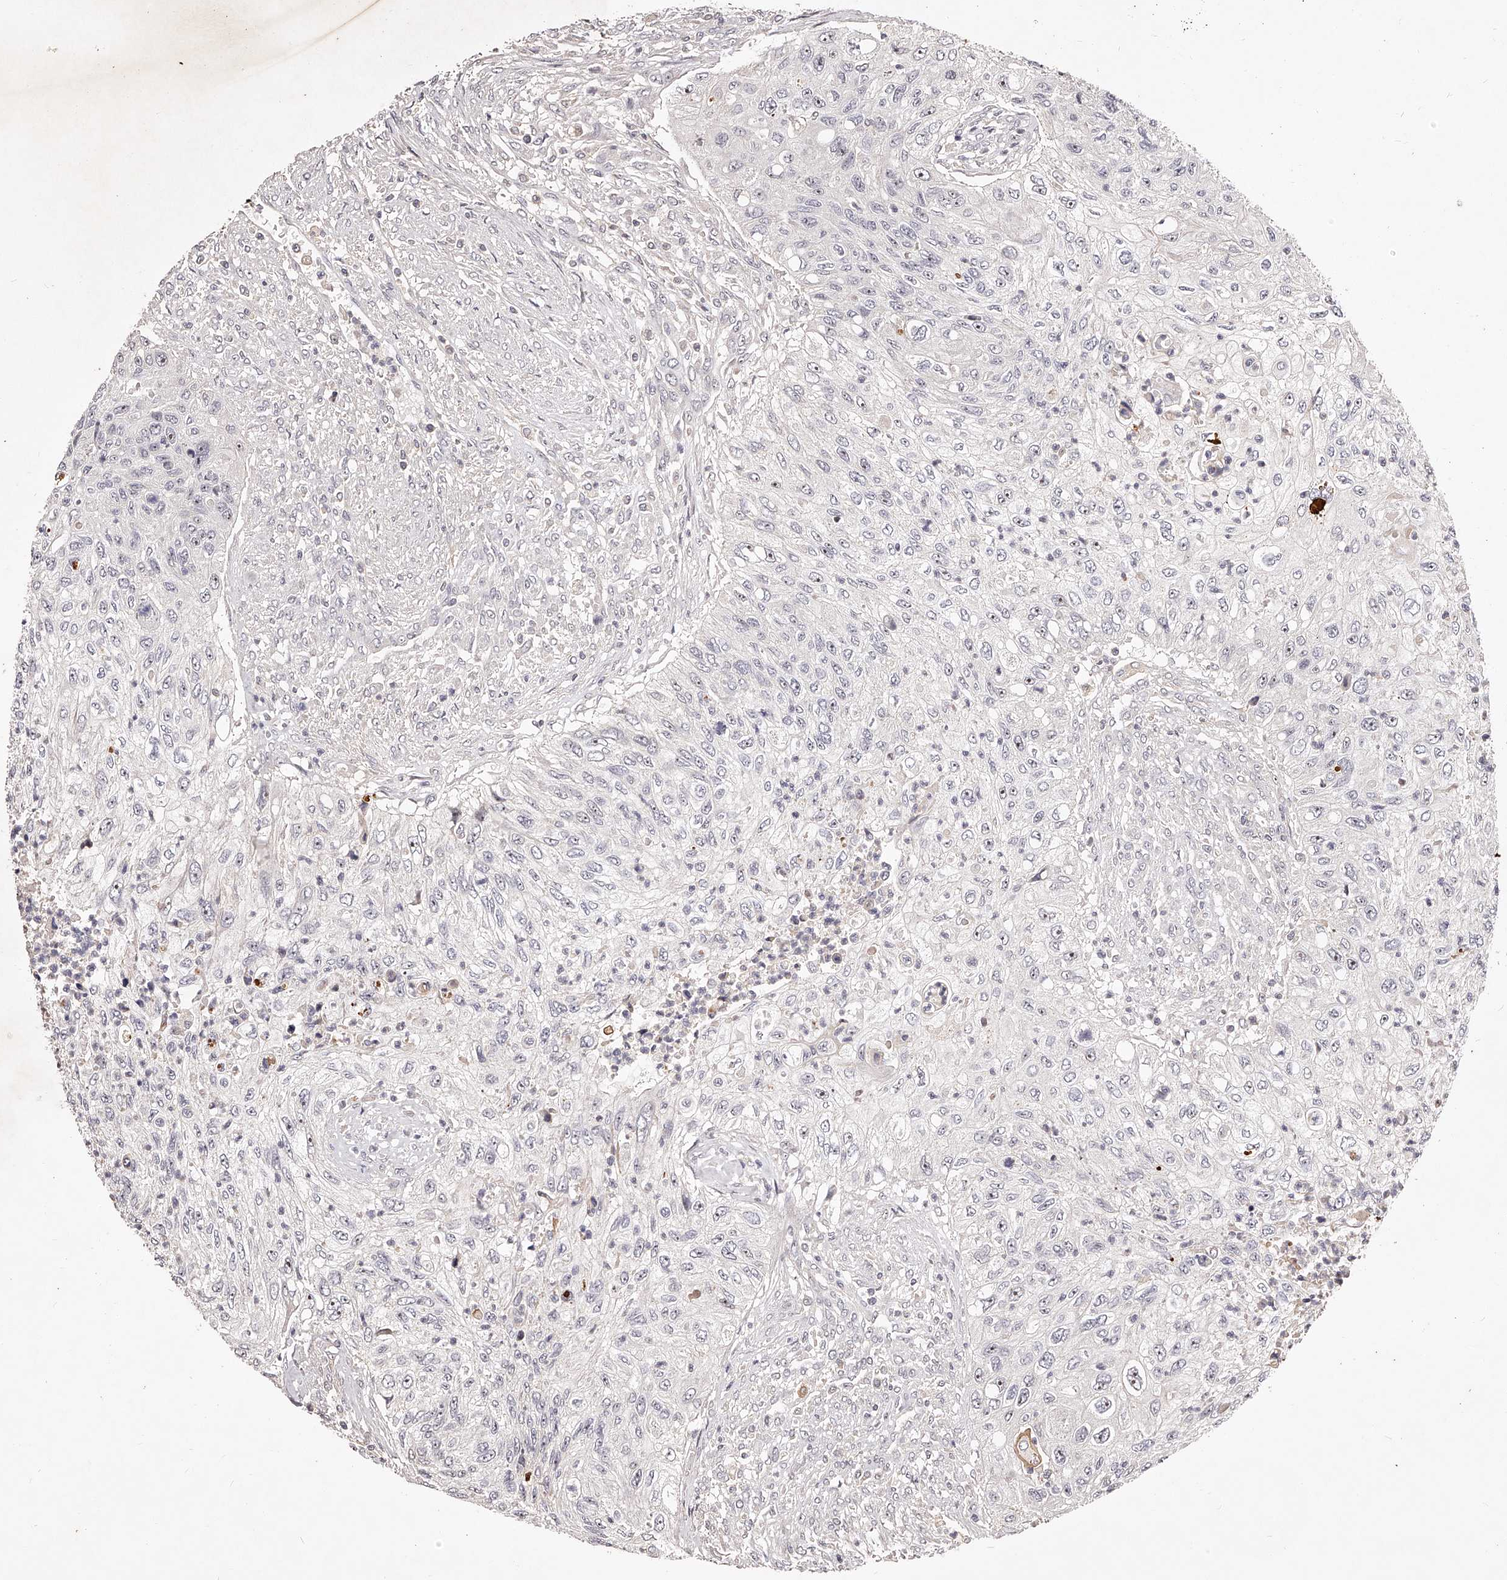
{"staining": {"intensity": "negative", "quantity": "none", "location": "none"}, "tissue": "urothelial cancer", "cell_type": "Tumor cells", "image_type": "cancer", "snomed": [{"axis": "morphology", "description": "Urothelial carcinoma, High grade"}, {"axis": "topography", "description": "Urinary bladder"}], "caption": "High magnification brightfield microscopy of high-grade urothelial carcinoma stained with DAB (3,3'-diaminobenzidine) (brown) and counterstained with hematoxylin (blue): tumor cells show no significant staining.", "gene": "PHACTR1", "patient": {"sex": "female", "age": 60}}